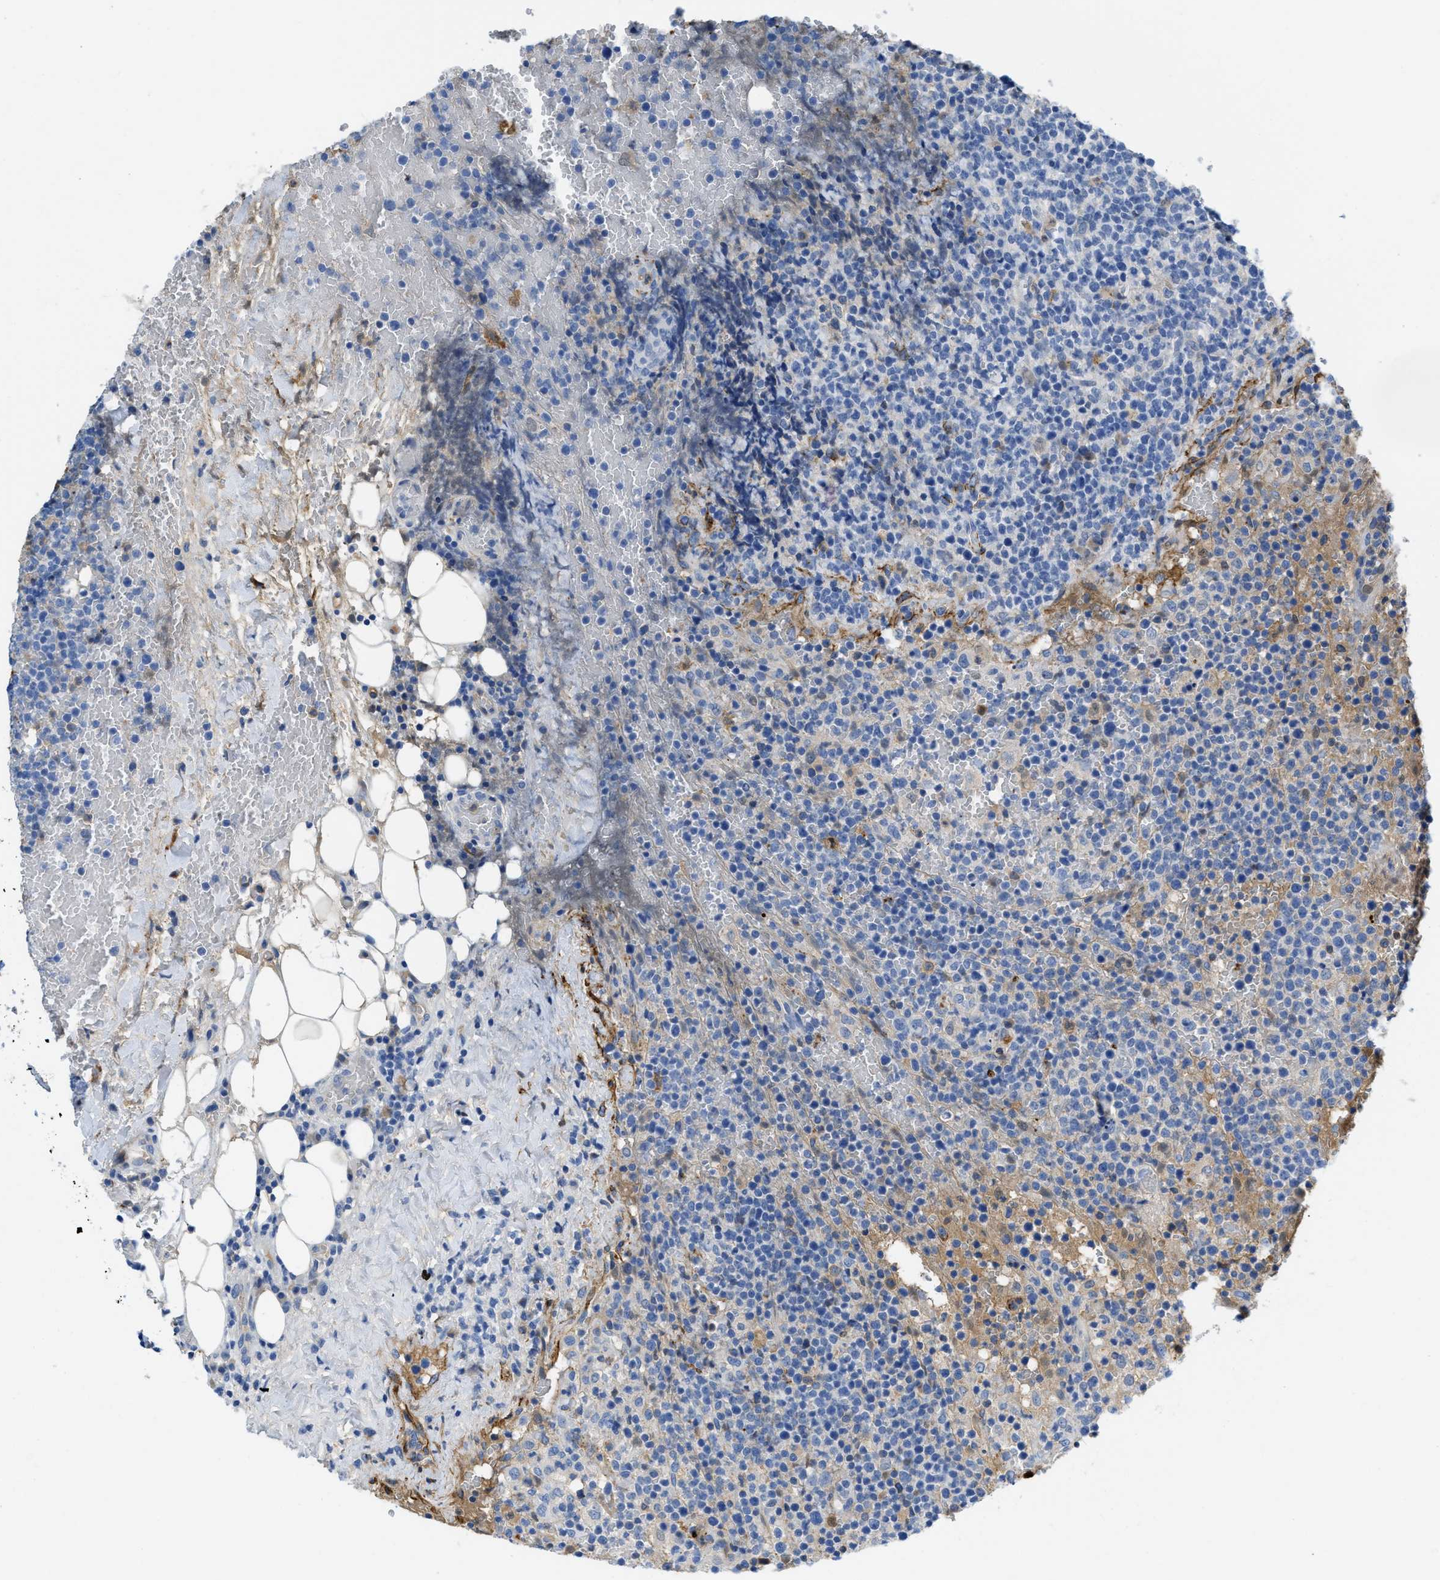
{"staining": {"intensity": "negative", "quantity": "none", "location": "none"}, "tissue": "lymphoma", "cell_type": "Tumor cells", "image_type": "cancer", "snomed": [{"axis": "morphology", "description": "Malignant lymphoma, non-Hodgkin's type, High grade"}, {"axis": "topography", "description": "Lymph node"}], "caption": "Image shows no significant protein positivity in tumor cells of high-grade malignant lymphoma, non-Hodgkin's type.", "gene": "SPEG", "patient": {"sex": "male", "age": 61}}